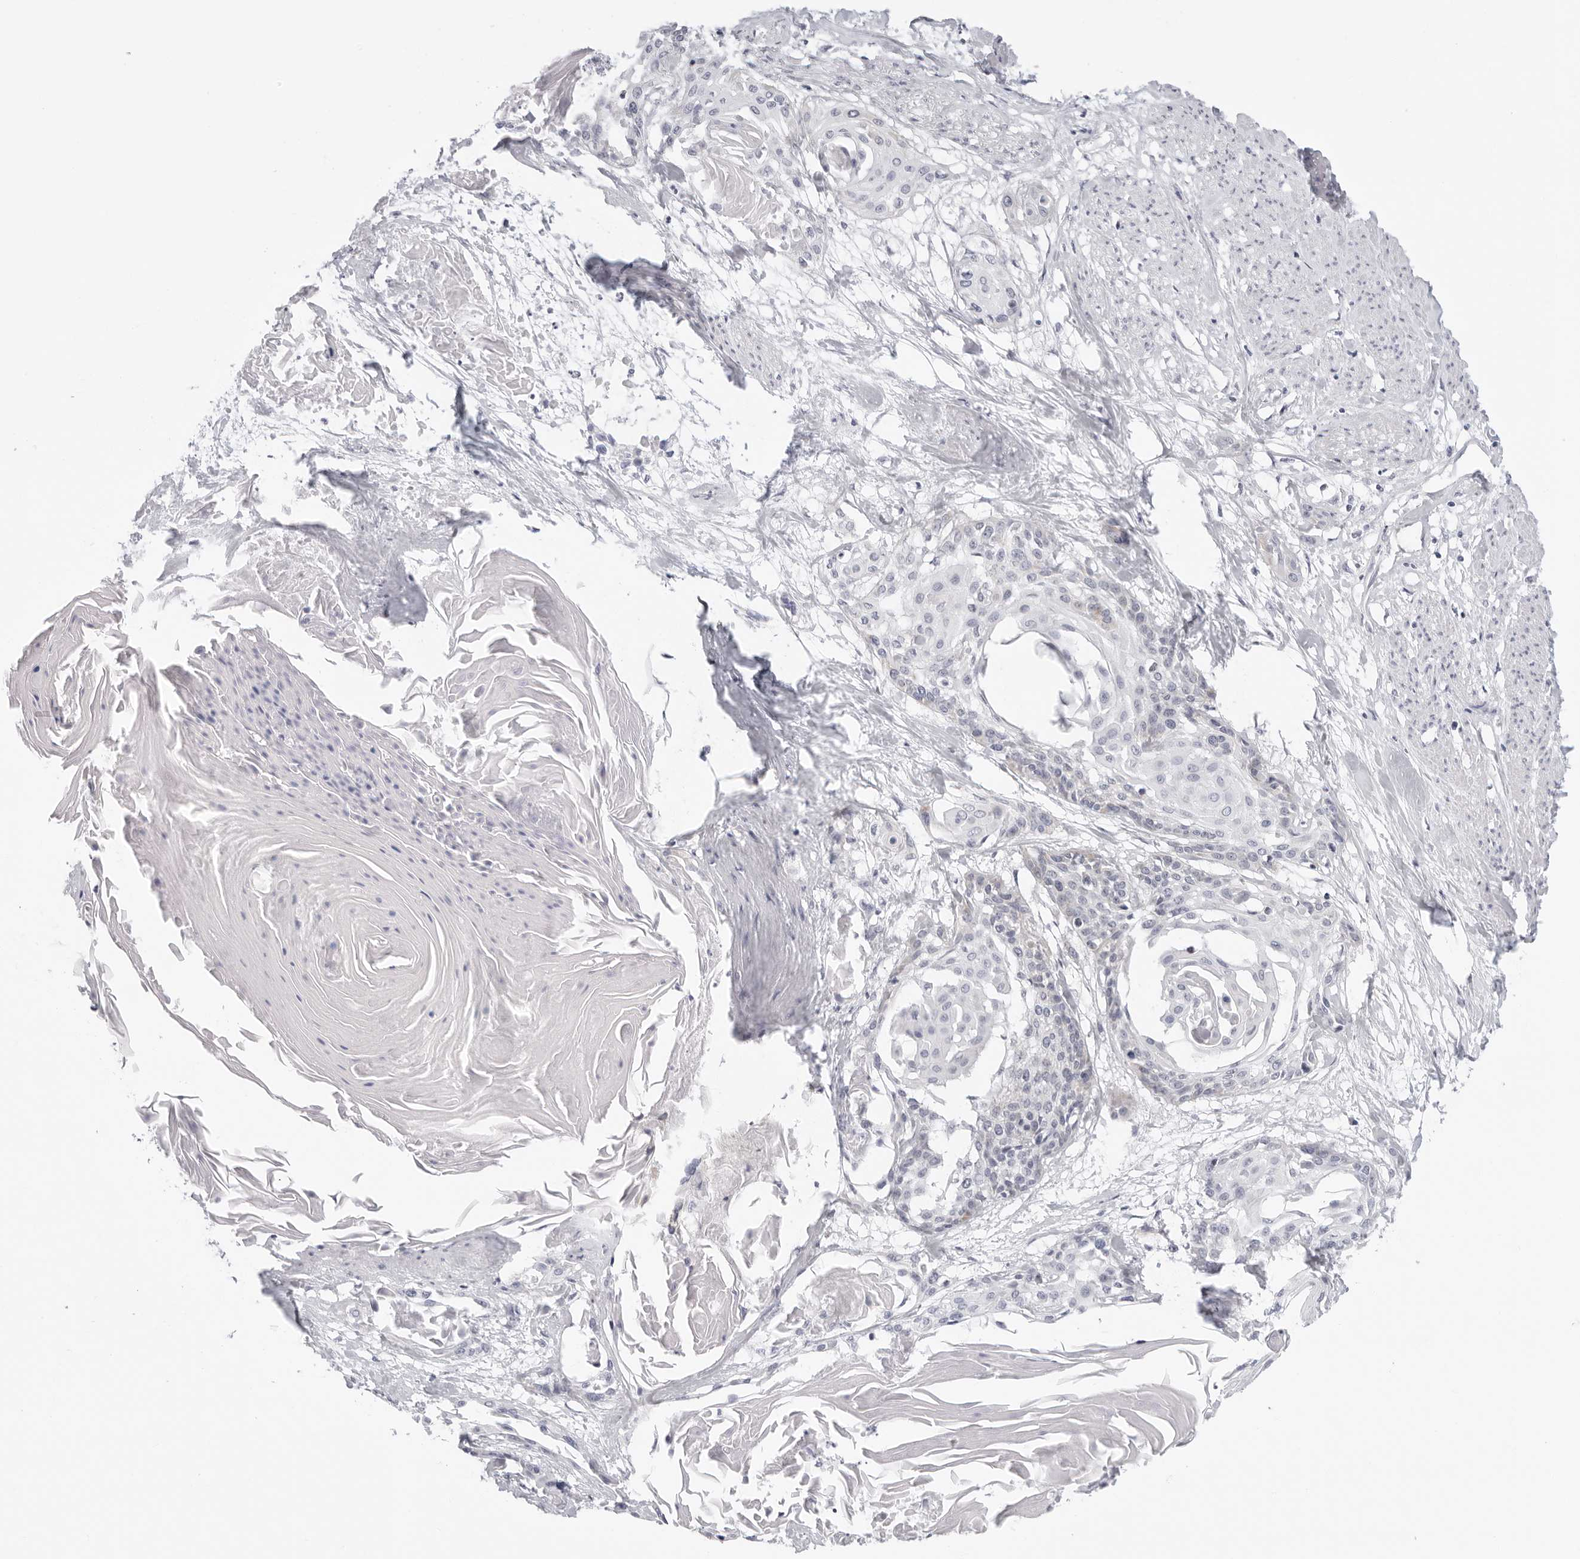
{"staining": {"intensity": "moderate", "quantity": "<25%", "location": "cytoplasmic/membranous"}, "tissue": "cervical cancer", "cell_type": "Tumor cells", "image_type": "cancer", "snomed": [{"axis": "morphology", "description": "Squamous cell carcinoma, NOS"}, {"axis": "topography", "description": "Cervix"}], "caption": "Immunohistochemical staining of human cervical squamous cell carcinoma displays low levels of moderate cytoplasmic/membranous protein expression in about <25% of tumor cells.", "gene": "CIART", "patient": {"sex": "female", "age": 57}}